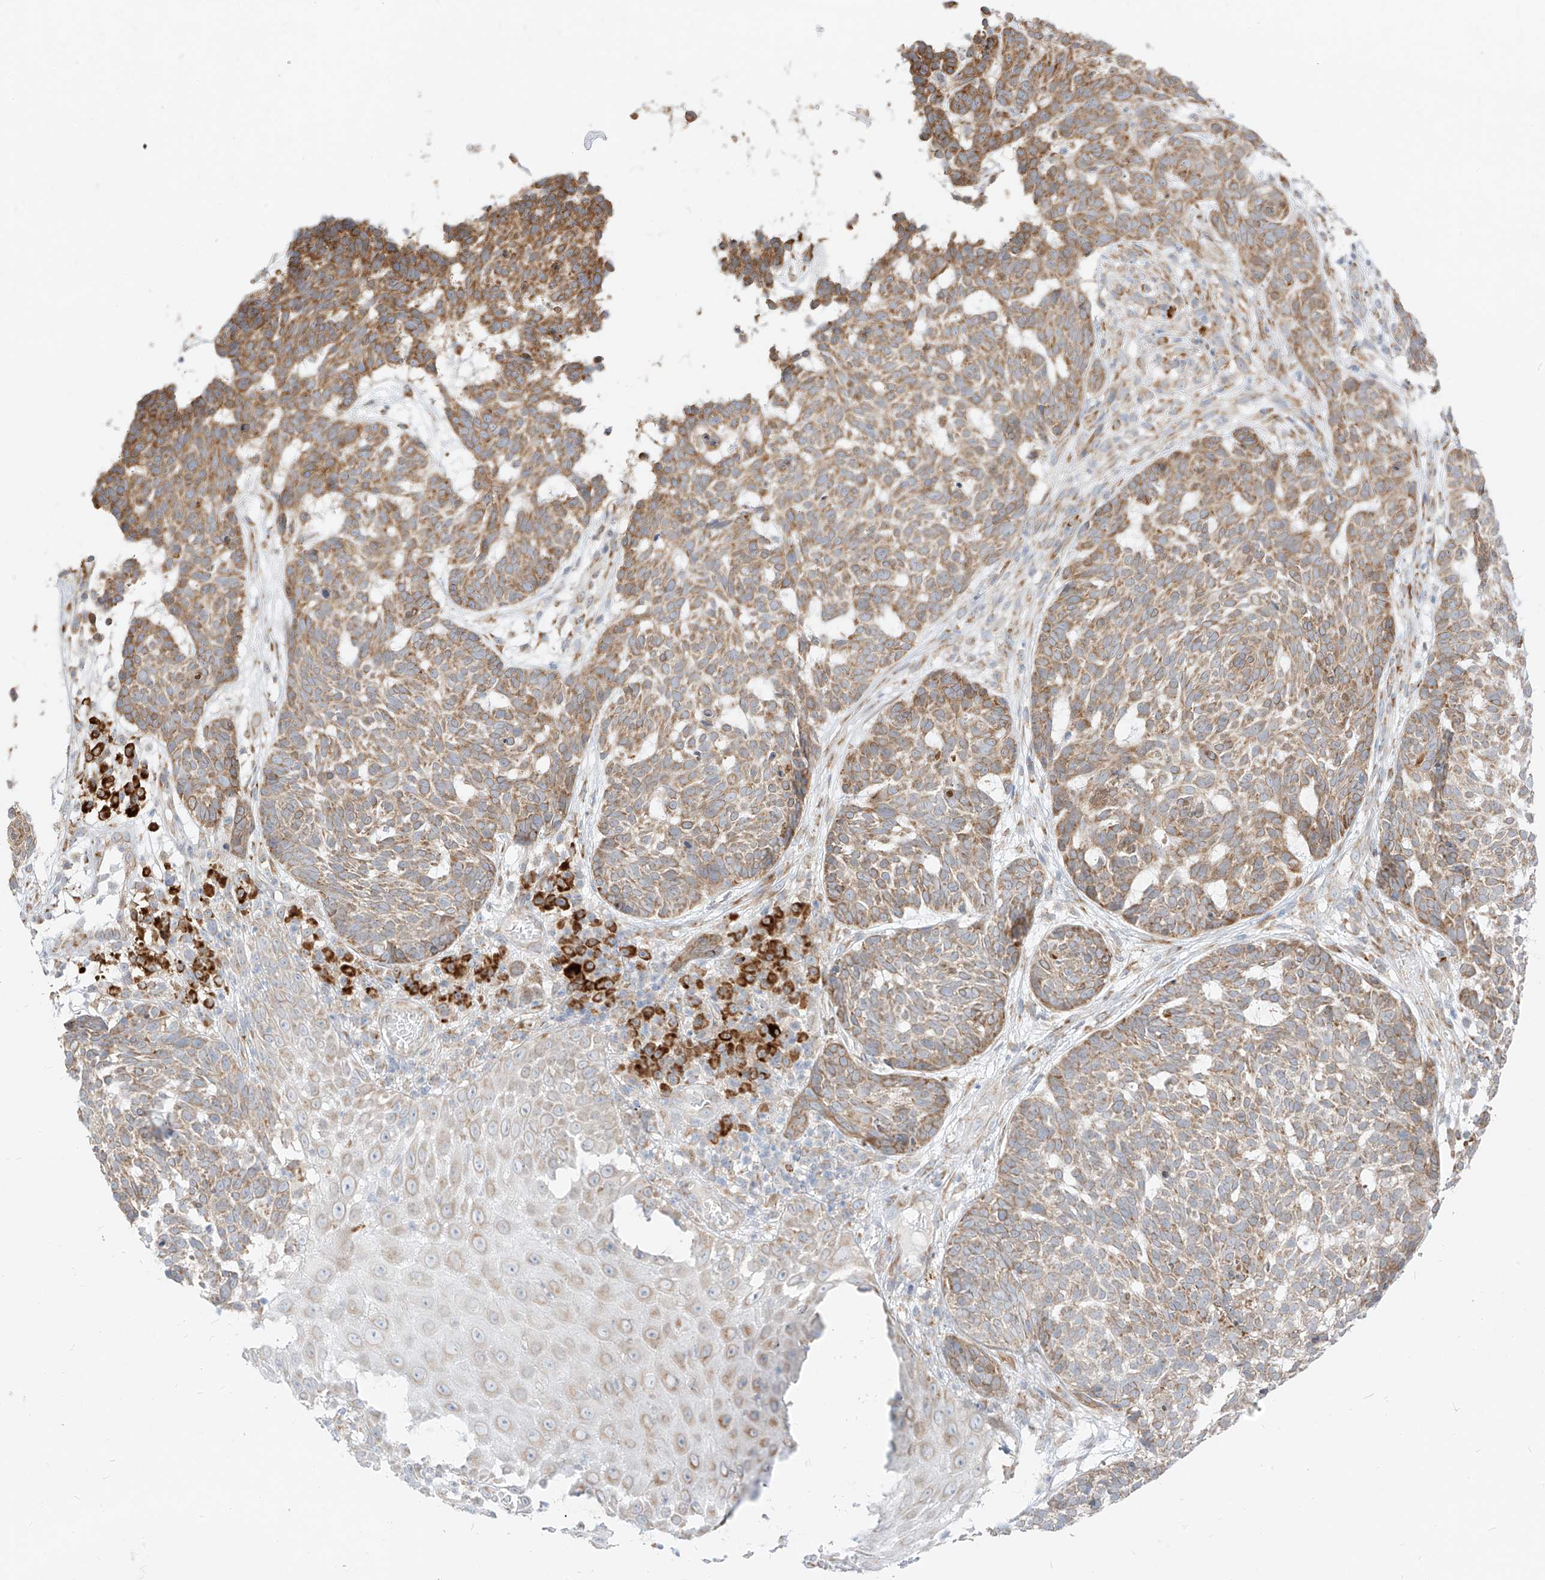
{"staining": {"intensity": "moderate", "quantity": "25%-75%", "location": "cytoplasmic/membranous"}, "tissue": "skin cancer", "cell_type": "Tumor cells", "image_type": "cancer", "snomed": [{"axis": "morphology", "description": "Basal cell carcinoma"}, {"axis": "topography", "description": "Skin"}], "caption": "This image exhibits immunohistochemistry staining of human skin basal cell carcinoma, with medium moderate cytoplasmic/membranous expression in approximately 25%-75% of tumor cells.", "gene": "STT3A", "patient": {"sex": "male", "age": 85}}